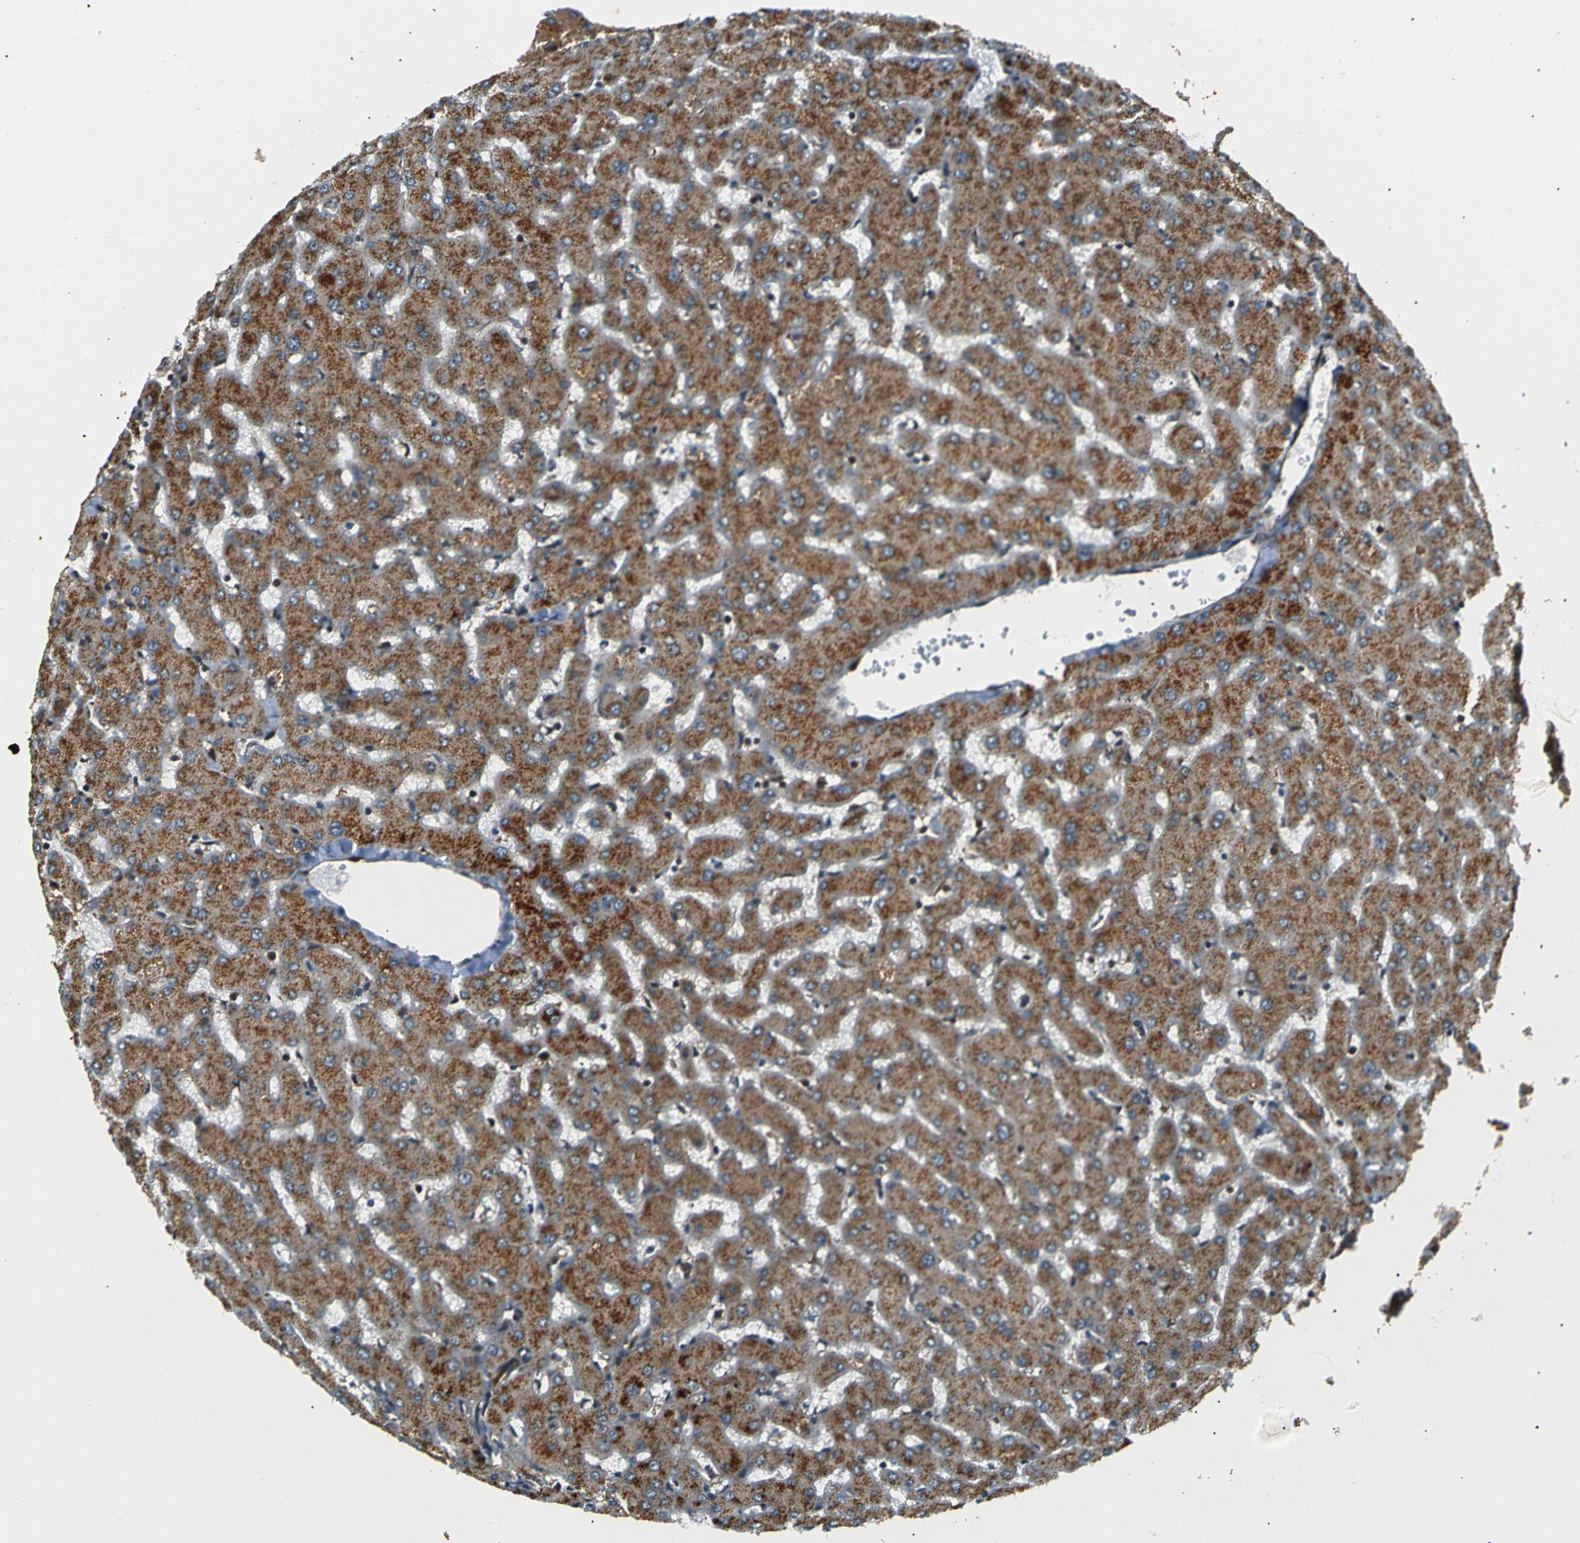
{"staining": {"intensity": "moderate", "quantity": ">75%", "location": "cytoplasmic/membranous"}, "tissue": "liver", "cell_type": "Cholangiocytes", "image_type": "normal", "snomed": [{"axis": "morphology", "description": "Normal tissue, NOS"}, {"axis": "topography", "description": "Liver"}], "caption": "Cholangiocytes display medium levels of moderate cytoplasmic/membranous staining in about >75% of cells in benign human liver.", "gene": "ABCE1", "patient": {"sex": "female", "age": 63}}